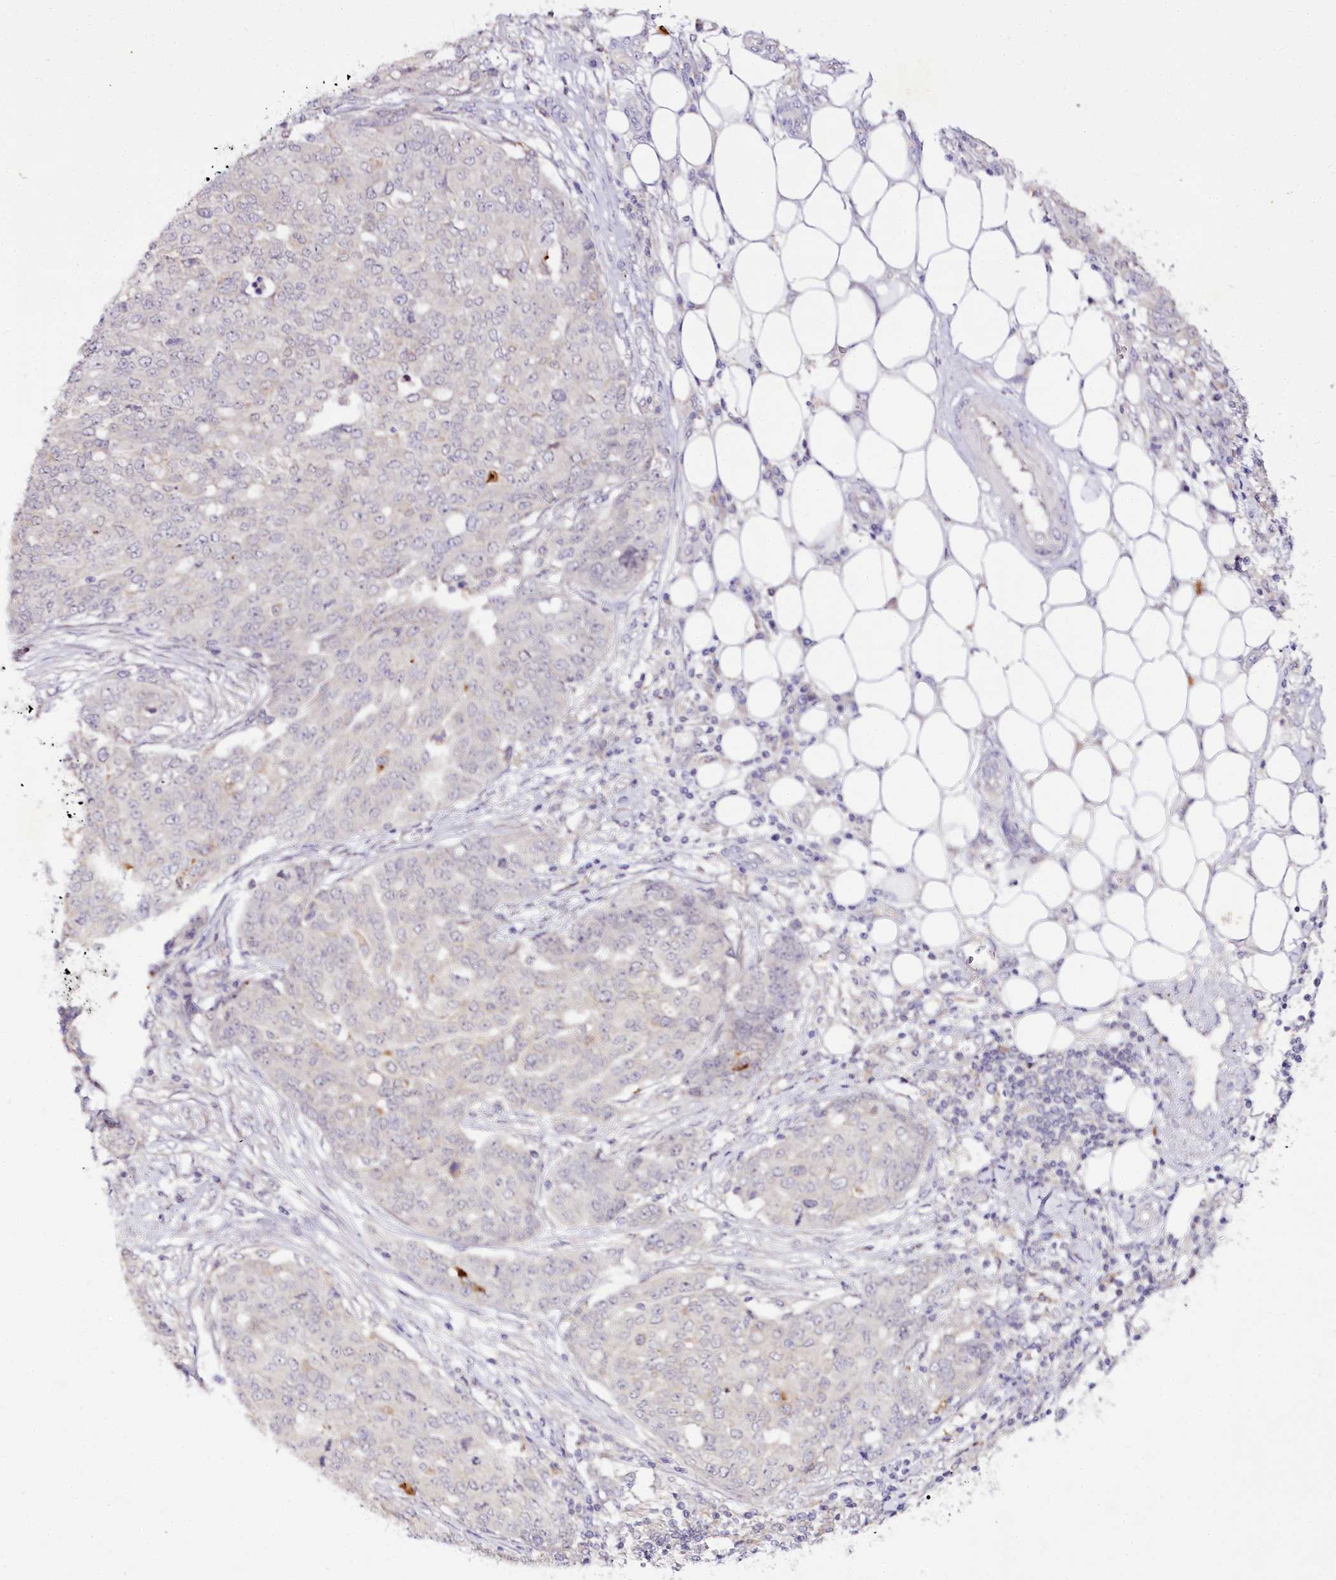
{"staining": {"intensity": "negative", "quantity": "none", "location": "none"}, "tissue": "ovarian cancer", "cell_type": "Tumor cells", "image_type": "cancer", "snomed": [{"axis": "morphology", "description": "Cystadenocarcinoma, serous, NOS"}, {"axis": "topography", "description": "Soft tissue"}, {"axis": "topography", "description": "Ovary"}], "caption": "Ovarian cancer (serous cystadenocarcinoma) was stained to show a protein in brown. There is no significant positivity in tumor cells. (DAB (3,3'-diaminobenzidine) immunohistochemistry (IHC) with hematoxylin counter stain).", "gene": "VWA5A", "patient": {"sex": "female", "age": 57}}